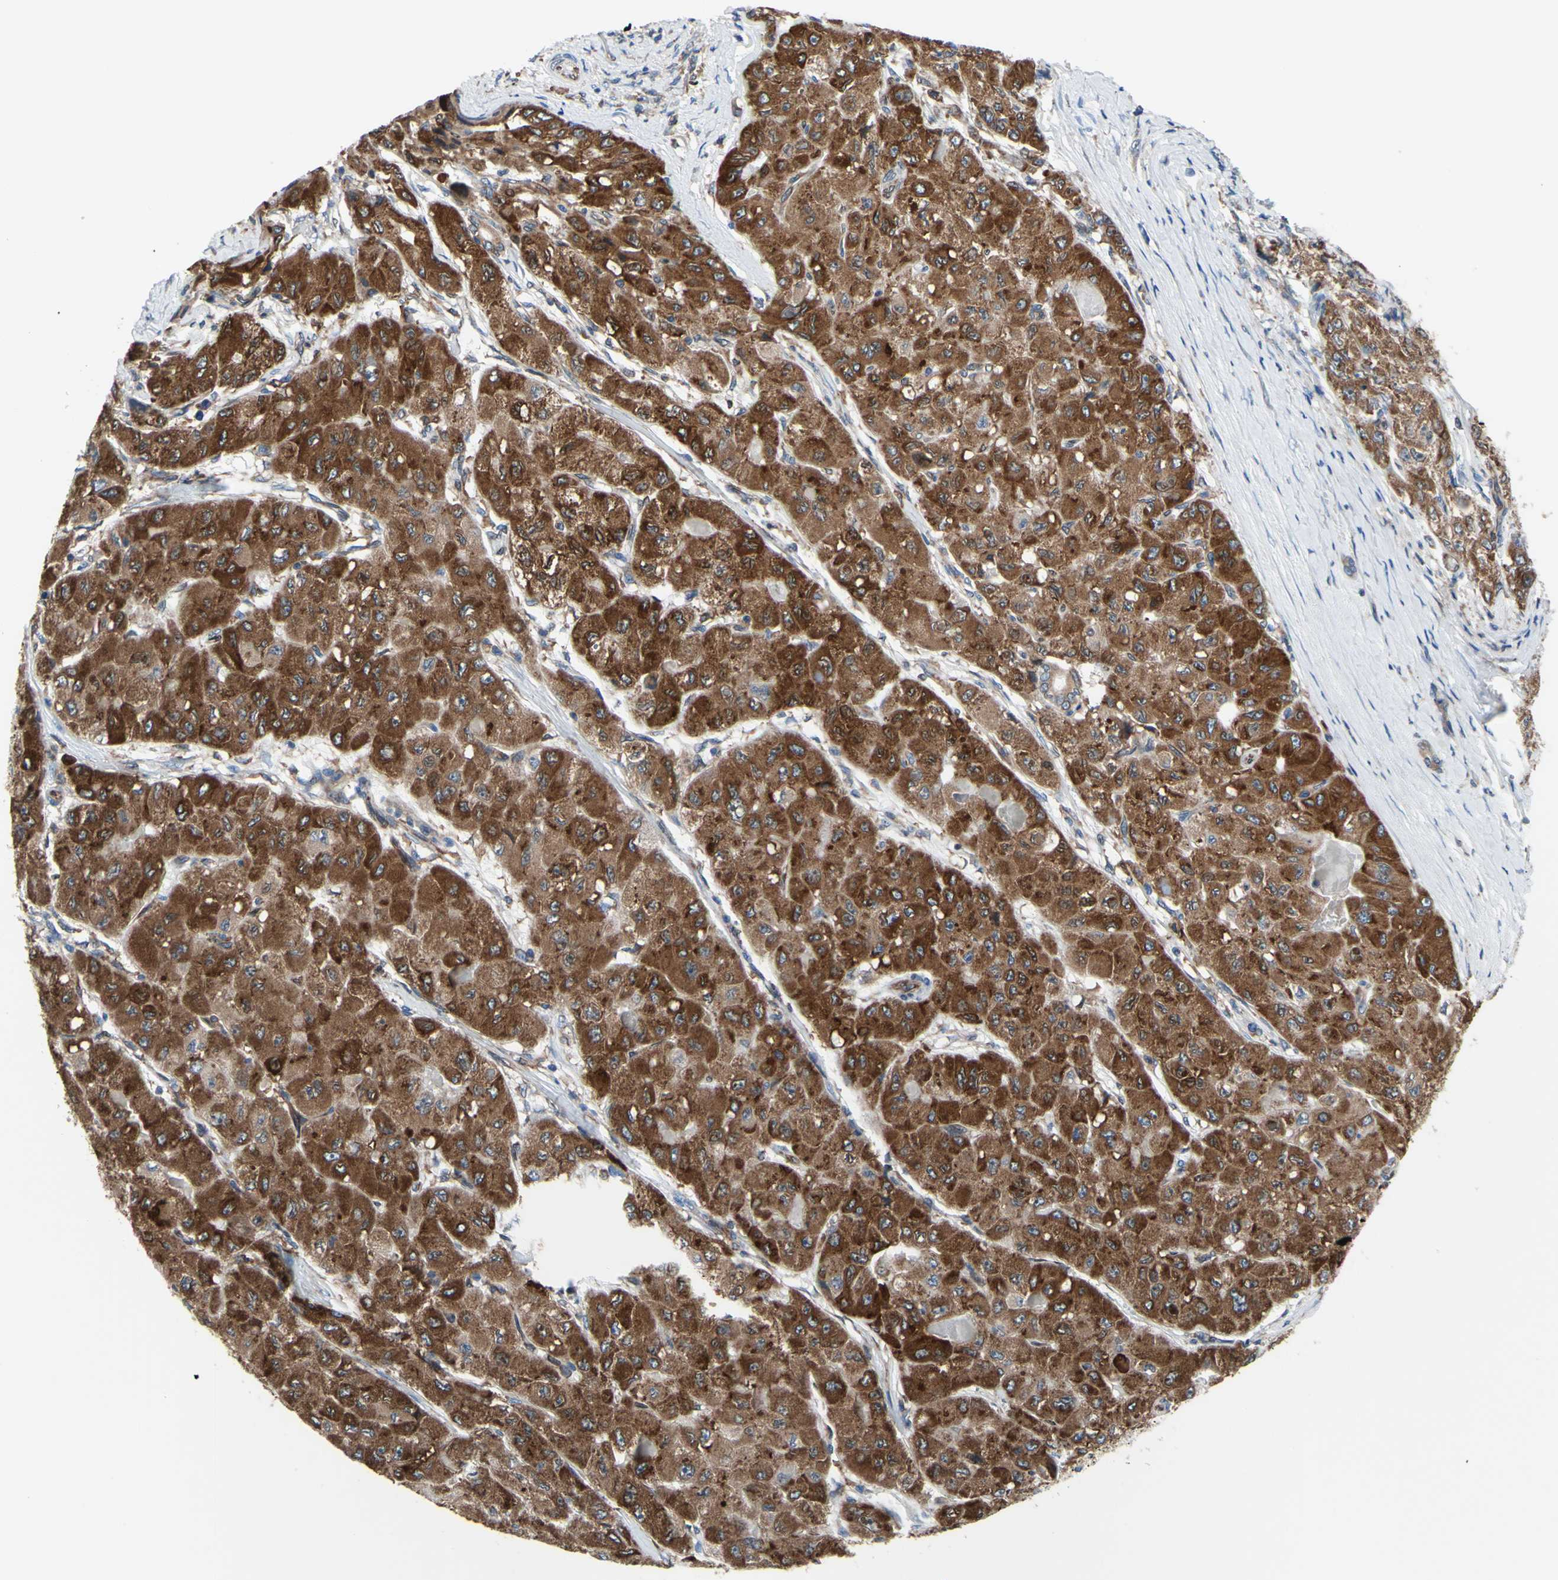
{"staining": {"intensity": "strong", "quantity": ">75%", "location": "cytoplasmic/membranous"}, "tissue": "liver cancer", "cell_type": "Tumor cells", "image_type": "cancer", "snomed": [{"axis": "morphology", "description": "Carcinoma, Hepatocellular, NOS"}, {"axis": "topography", "description": "Liver"}], "caption": "Tumor cells reveal high levels of strong cytoplasmic/membranous staining in approximately >75% of cells in liver hepatocellular carcinoma. (IHC, brightfield microscopy, high magnification).", "gene": "MGST2", "patient": {"sex": "male", "age": 80}}